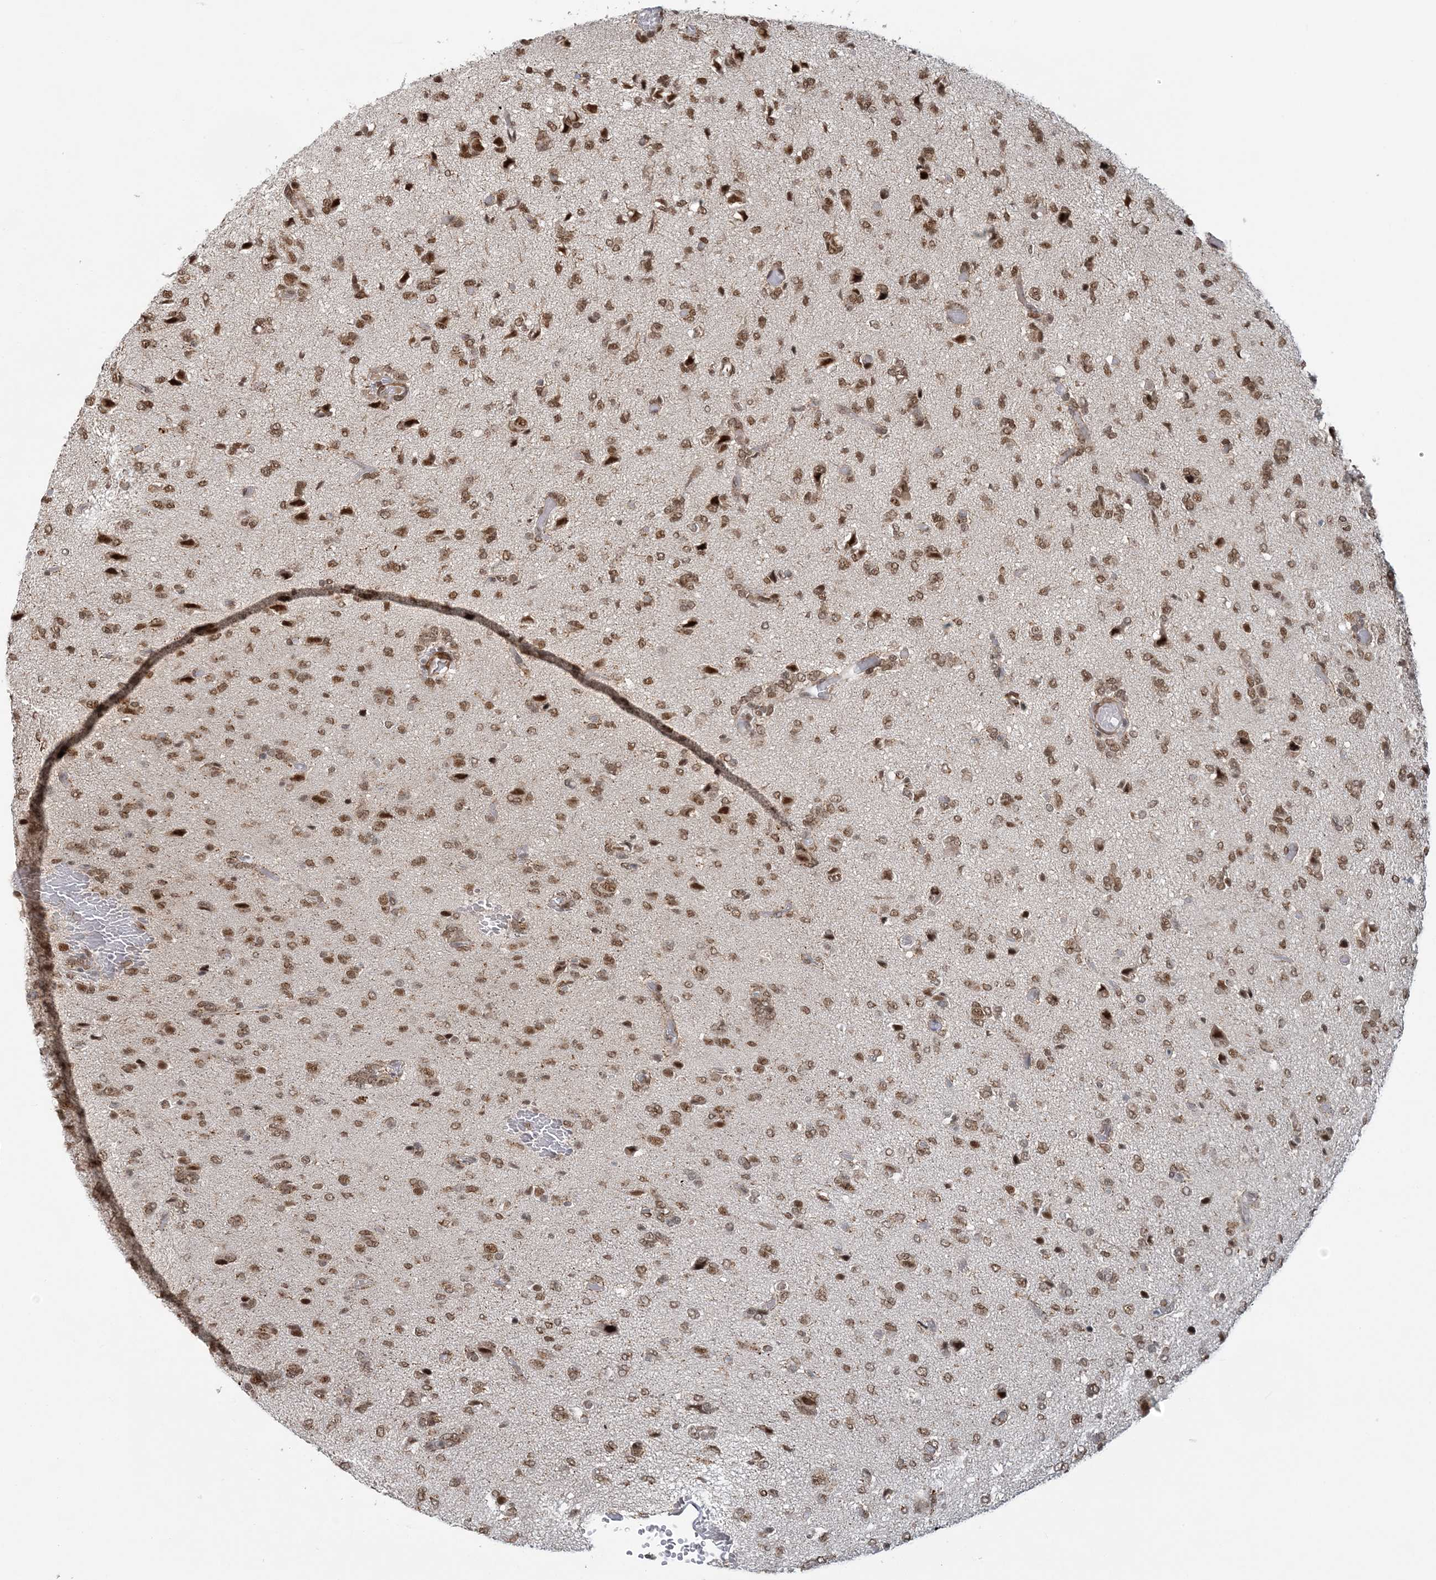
{"staining": {"intensity": "moderate", "quantity": ">75%", "location": "nuclear"}, "tissue": "glioma", "cell_type": "Tumor cells", "image_type": "cancer", "snomed": [{"axis": "morphology", "description": "Glioma, malignant, High grade"}, {"axis": "topography", "description": "Brain"}], "caption": "Protein staining of glioma tissue reveals moderate nuclear positivity in about >75% of tumor cells.", "gene": "PLRG1", "patient": {"sex": "female", "age": 59}}